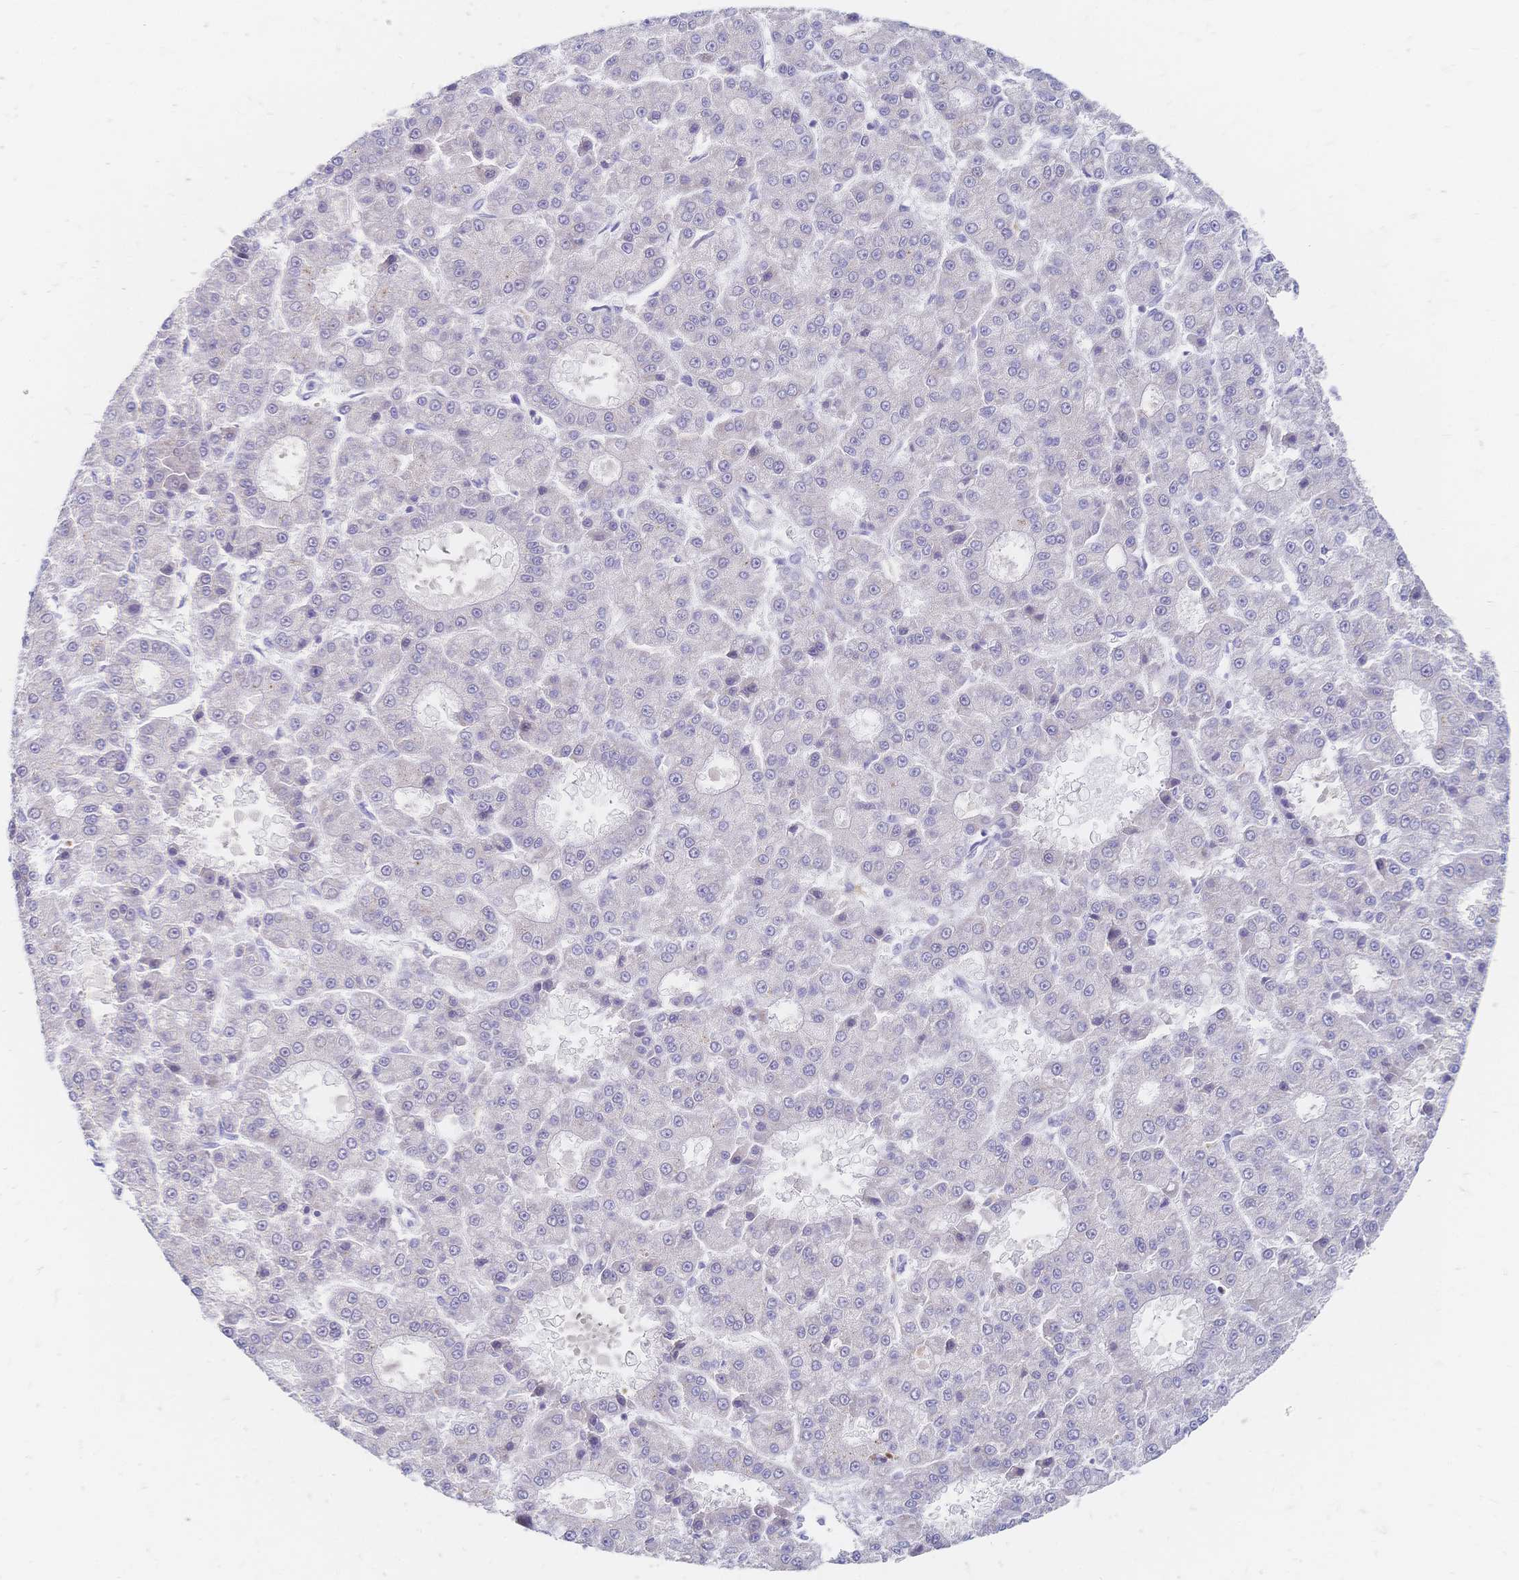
{"staining": {"intensity": "negative", "quantity": "none", "location": "none"}, "tissue": "liver cancer", "cell_type": "Tumor cells", "image_type": "cancer", "snomed": [{"axis": "morphology", "description": "Carcinoma, Hepatocellular, NOS"}, {"axis": "topography", "description": "Liver"}], "caption": "The micrograph demonstrates no significant positivity in tumor cells of liver cancer (hepatocellular carcinoma).", "gene": "VWC2L", "patient": {"sex": "male", "age": 70}}